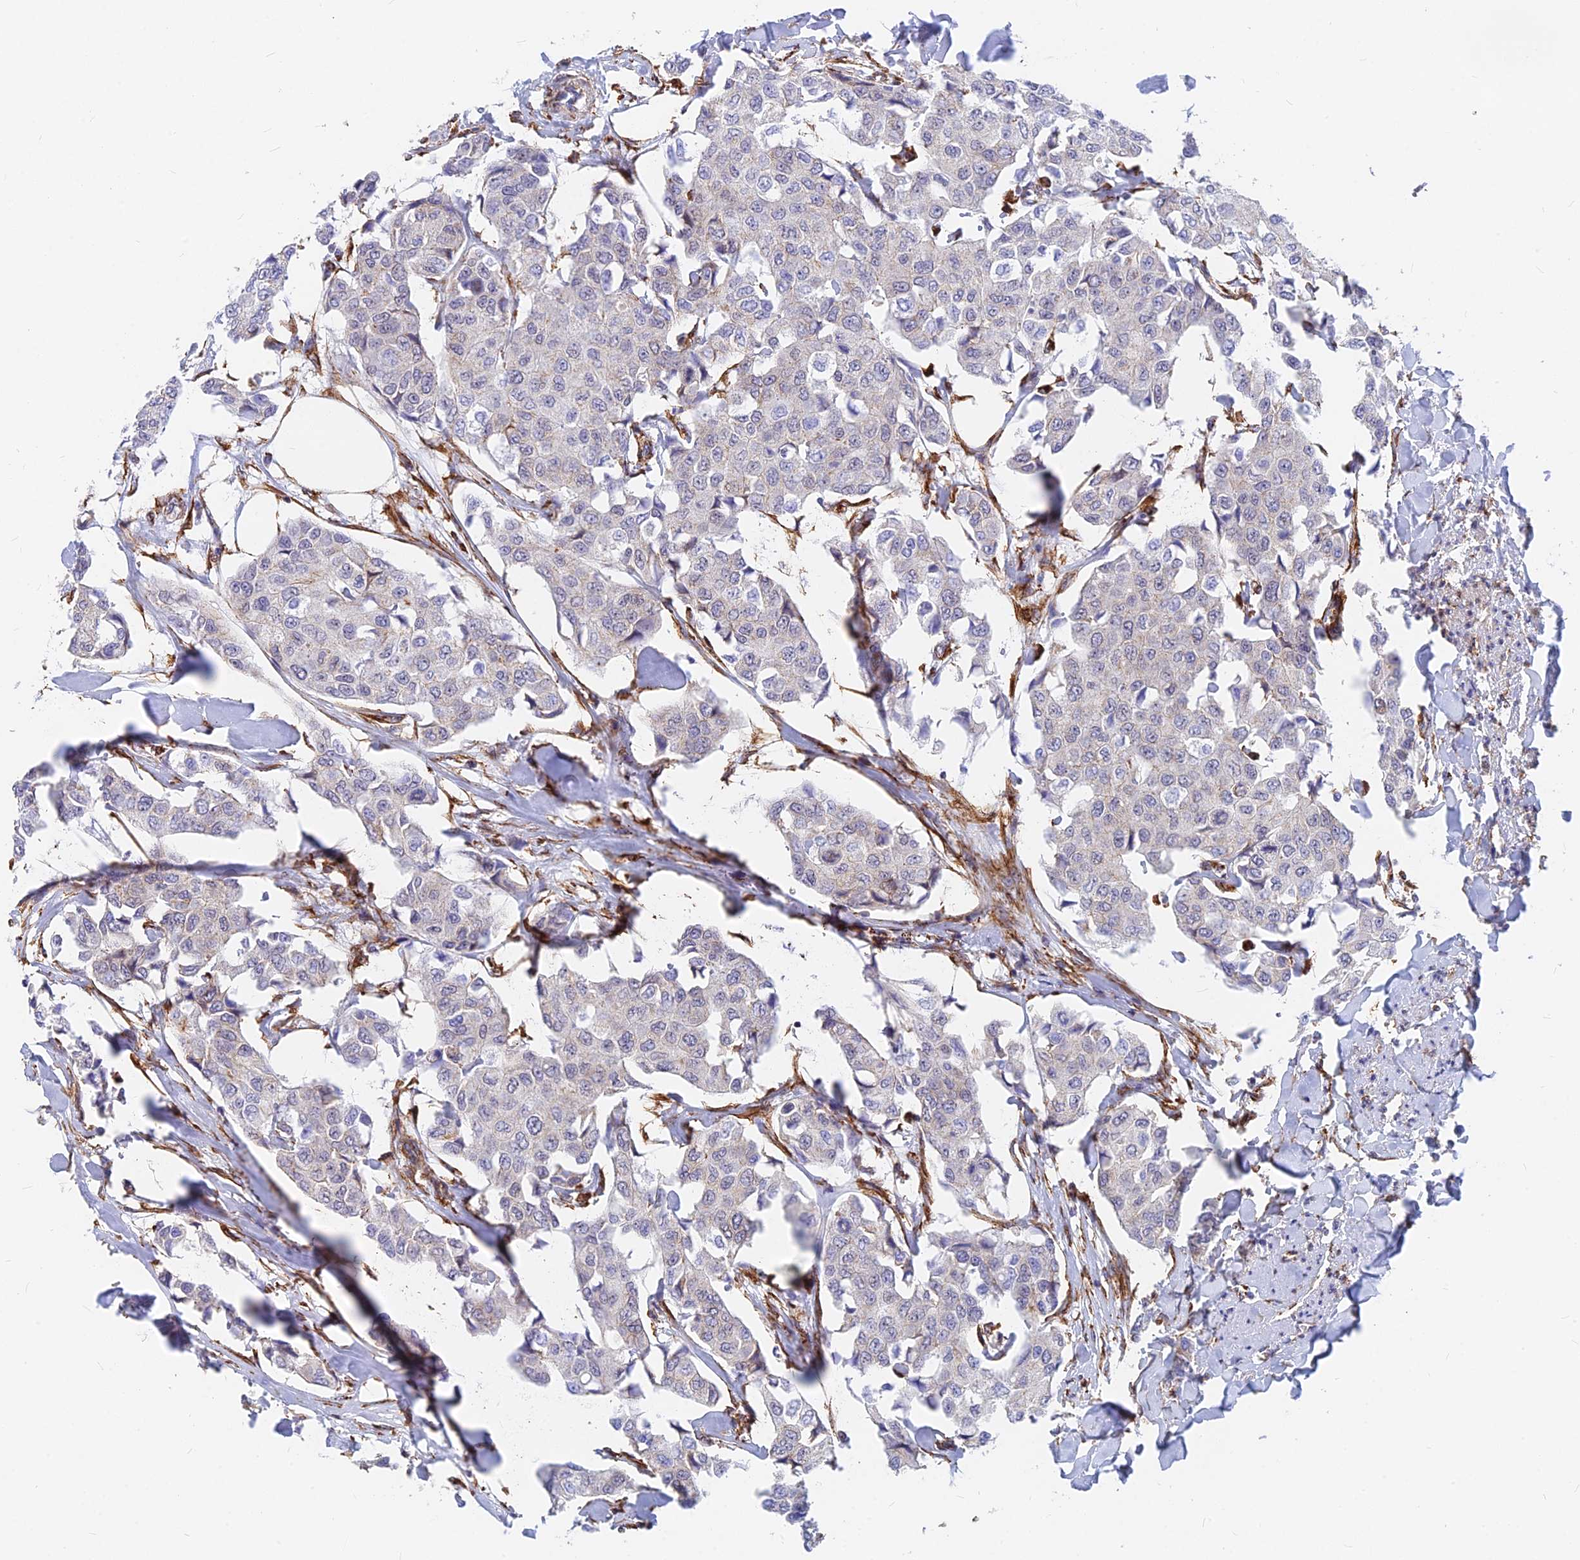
{"staining": {"intensity": "negative", "quantity": "none", "location": "none"}, "tissue": "breast cancer", "cell_type": "Tumor cells", "image_type": "cancer", "snomed": [{"axis": "morphology", "description": "Duct carcinoma"}, {"axis": "topography", "description": "Breast"}], "caption": "Tumor cells are negative for brown protein staining in intraductal carcinoma (breast). (Brightfield microscopy of DAB immunohistochemistry (IHC) at high magnification).", "gene": "VSTM2L", "patient": {"sex": "female", "age": 80}}